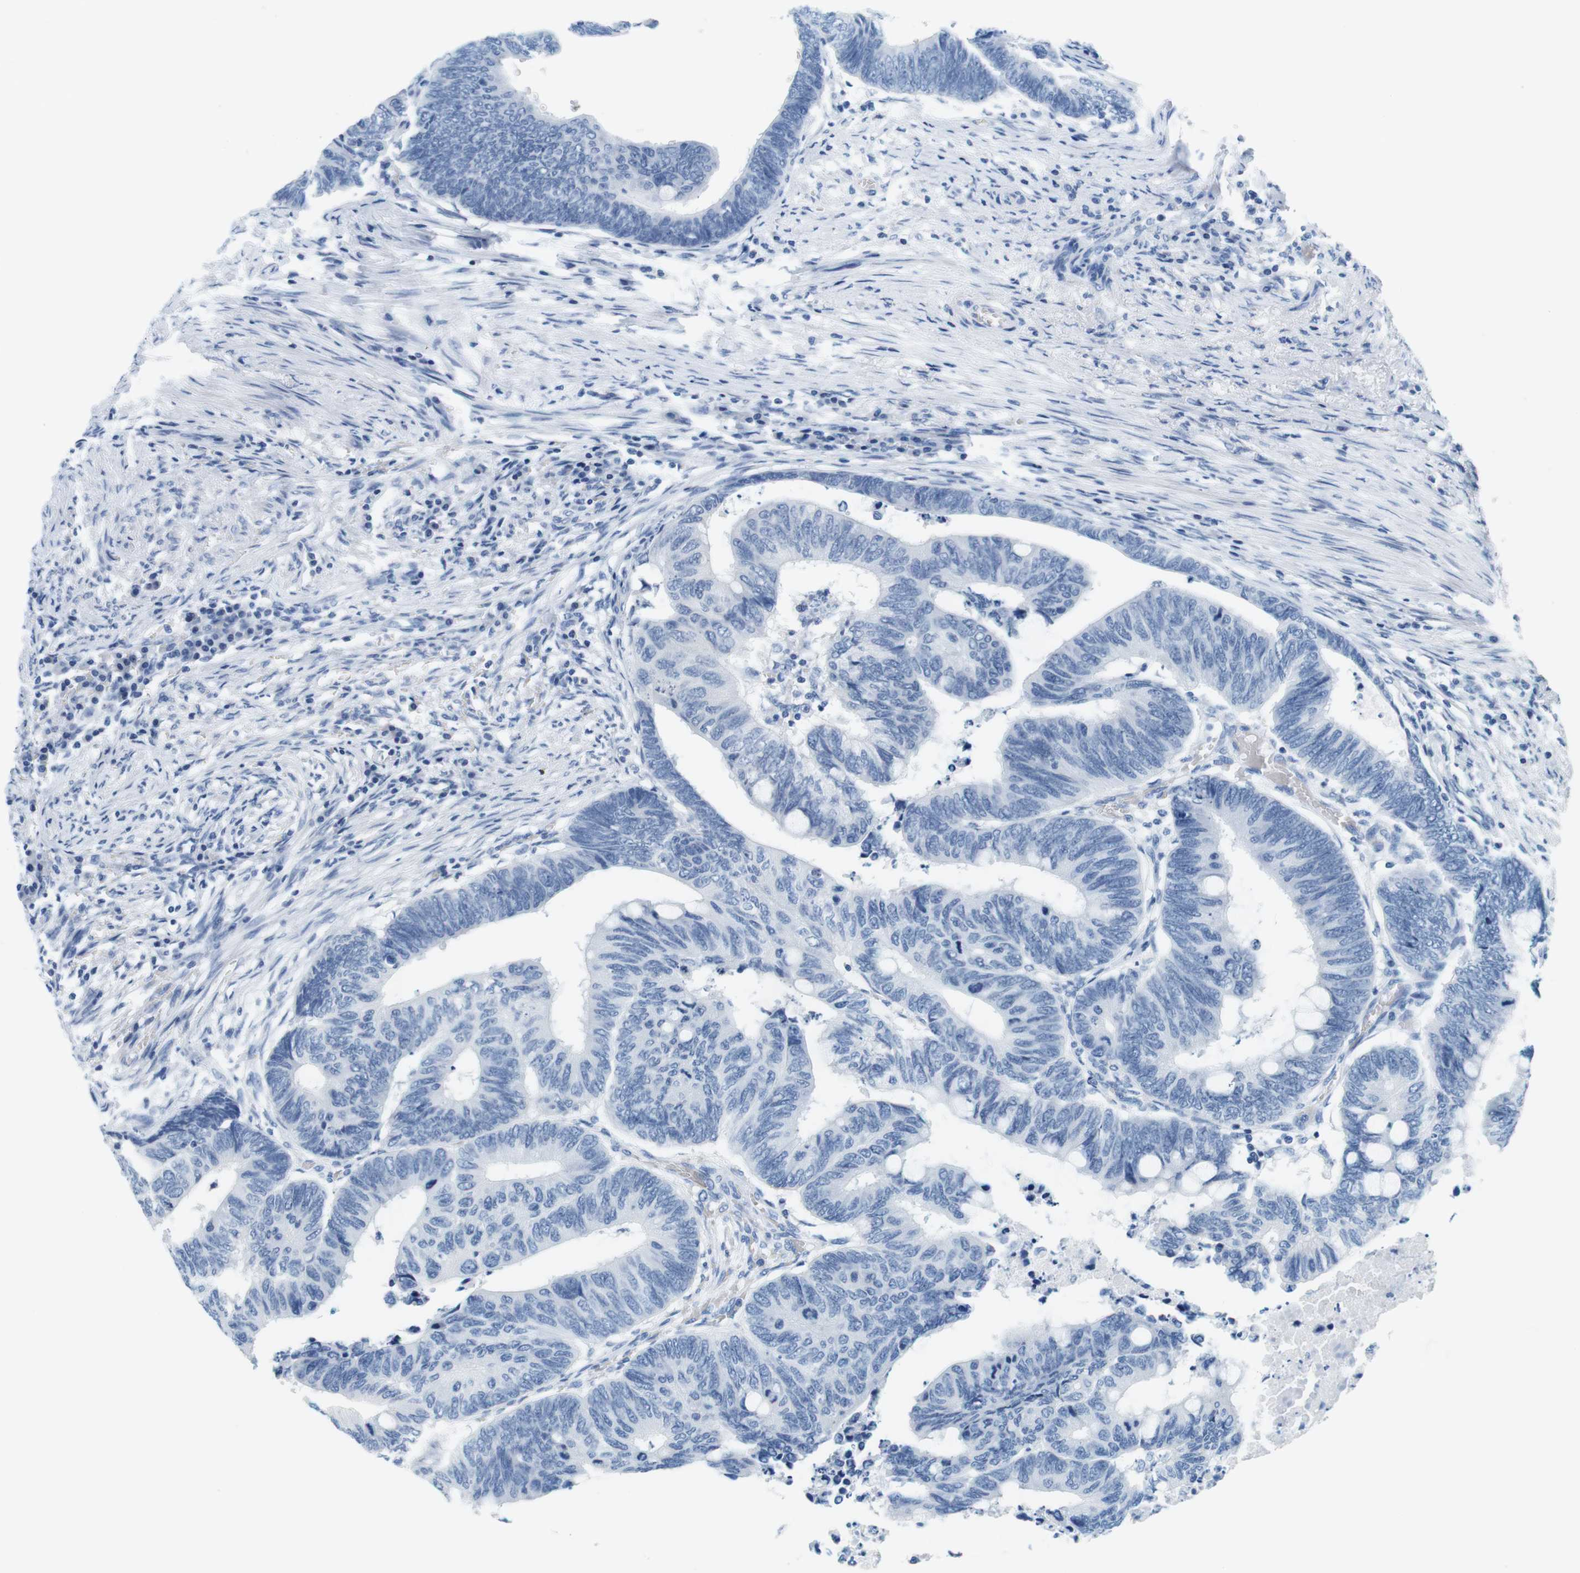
{"staining": {"intensity": "negative", "quantity": "none", "location": "none"}, "tissue": "colorectal cancer", "cell_type": "Tumor cells", "image_type": "cancer", "snomed": [{"axis": "morphology", "description": "Normal tissue, NOS"}, {"axis": "morphology", "description": "Adenocarcinoma, NOS"}, {"axis": "topography", "description": "Rectum"}, {"axis": "topography", "description": "Peripheral nerve tissue"}], "caption": "Adenocarcinoma (colorectal) was stained to show a protein in brown. There is no significant staining in tumor cells.", "gene": "CYP2C9", "patient": {"sex": "male", "age": 92}}